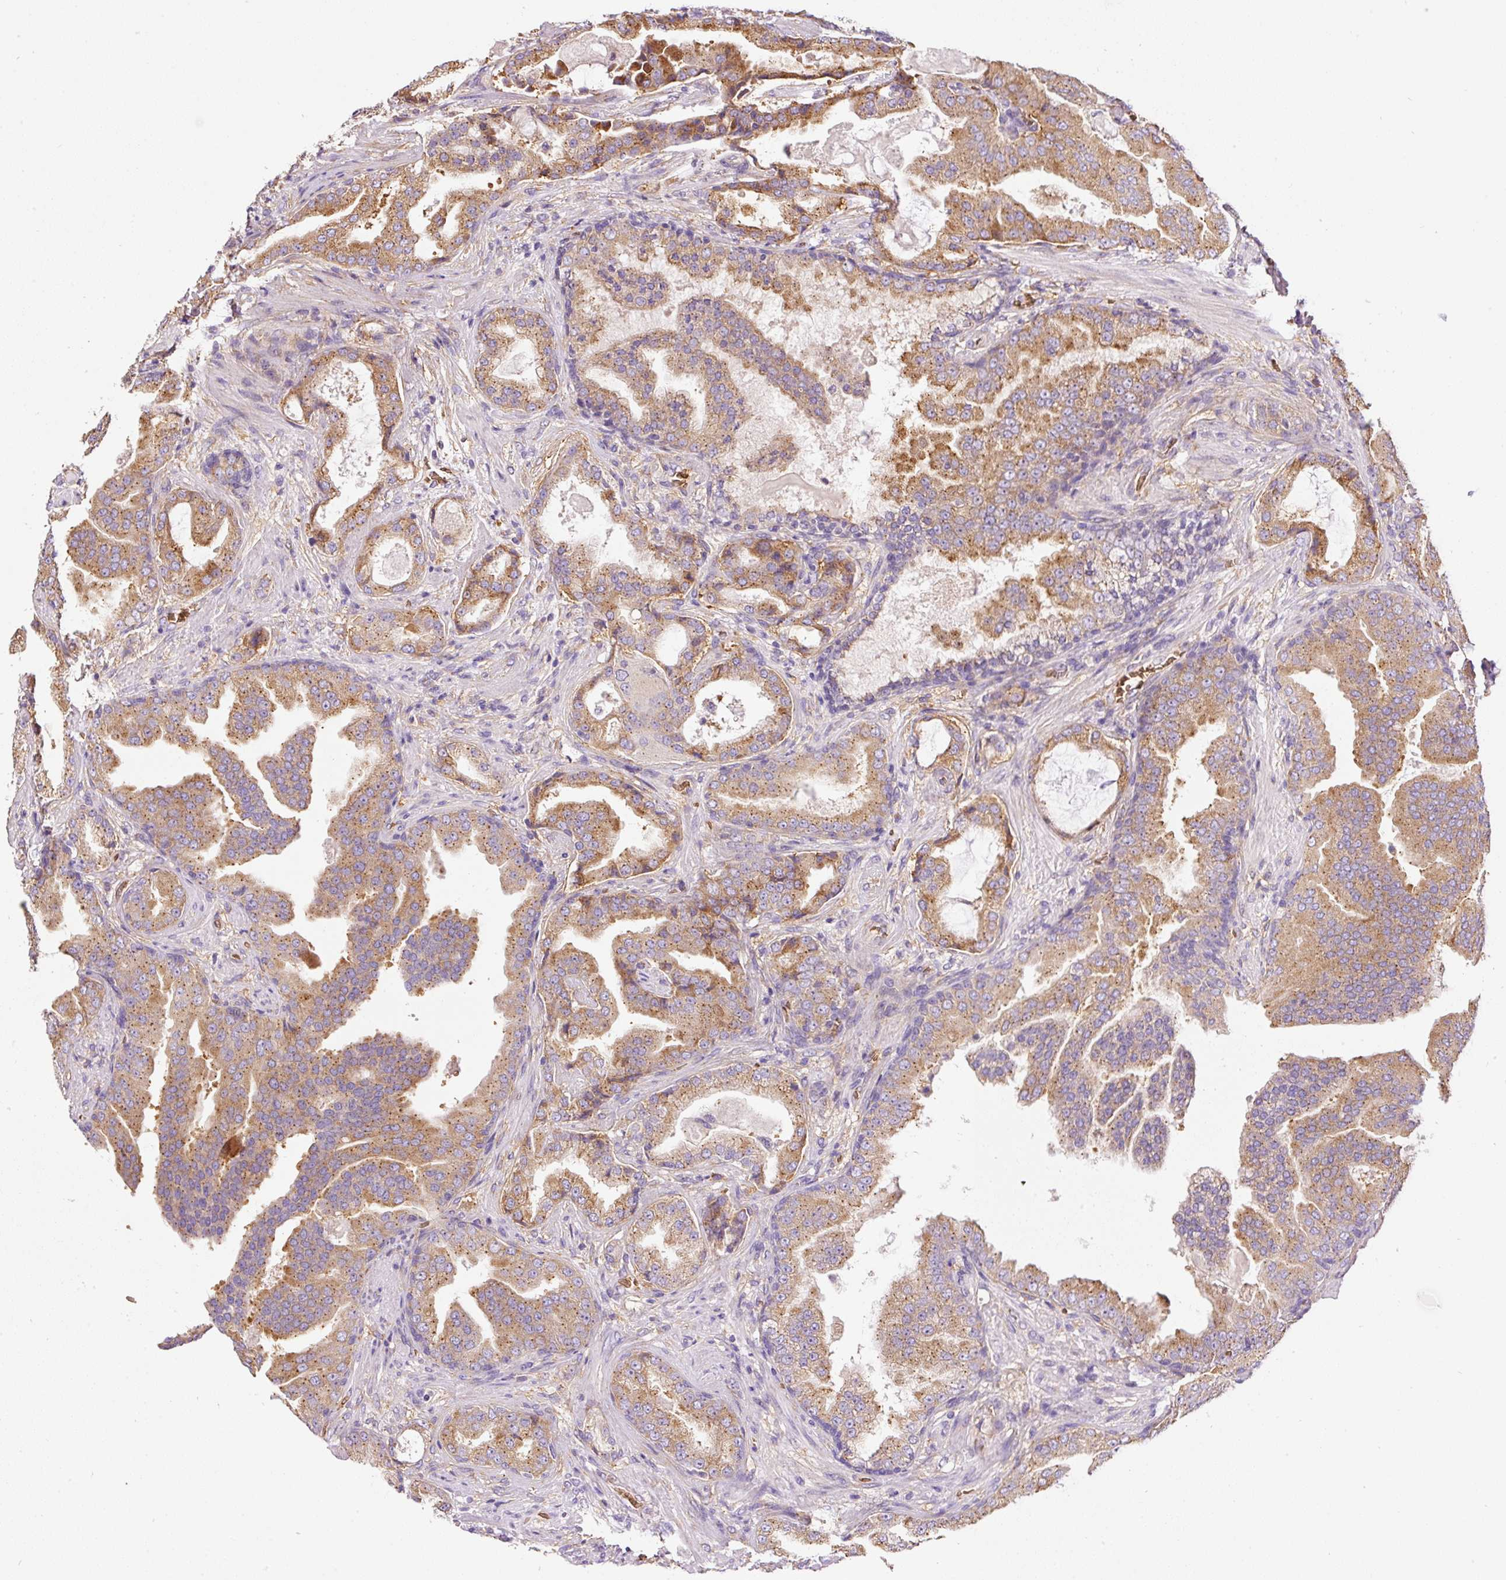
{"staining": {"intensity": "moderate", "quantity": ">75%", "location": "cytoplasmic/membranous"}, "tissue": "prostate cancer", "cell_type": "Tumor cells", "image_type": "cancer", "snomed": [{"axis": "morphology", "description": "Adenocarcinoma, High grade"}, {"axis": "topography", "description": "Prostate"}], "caption": "This is an image of IHC staining of prostate cancer (high-grade adenocarcinoma), which shows moderate positivity in the cytoplasmic/membranous of tumor cells.", "gene": "PRRC2A", "patient": {"sex": "male", "age": 68}}